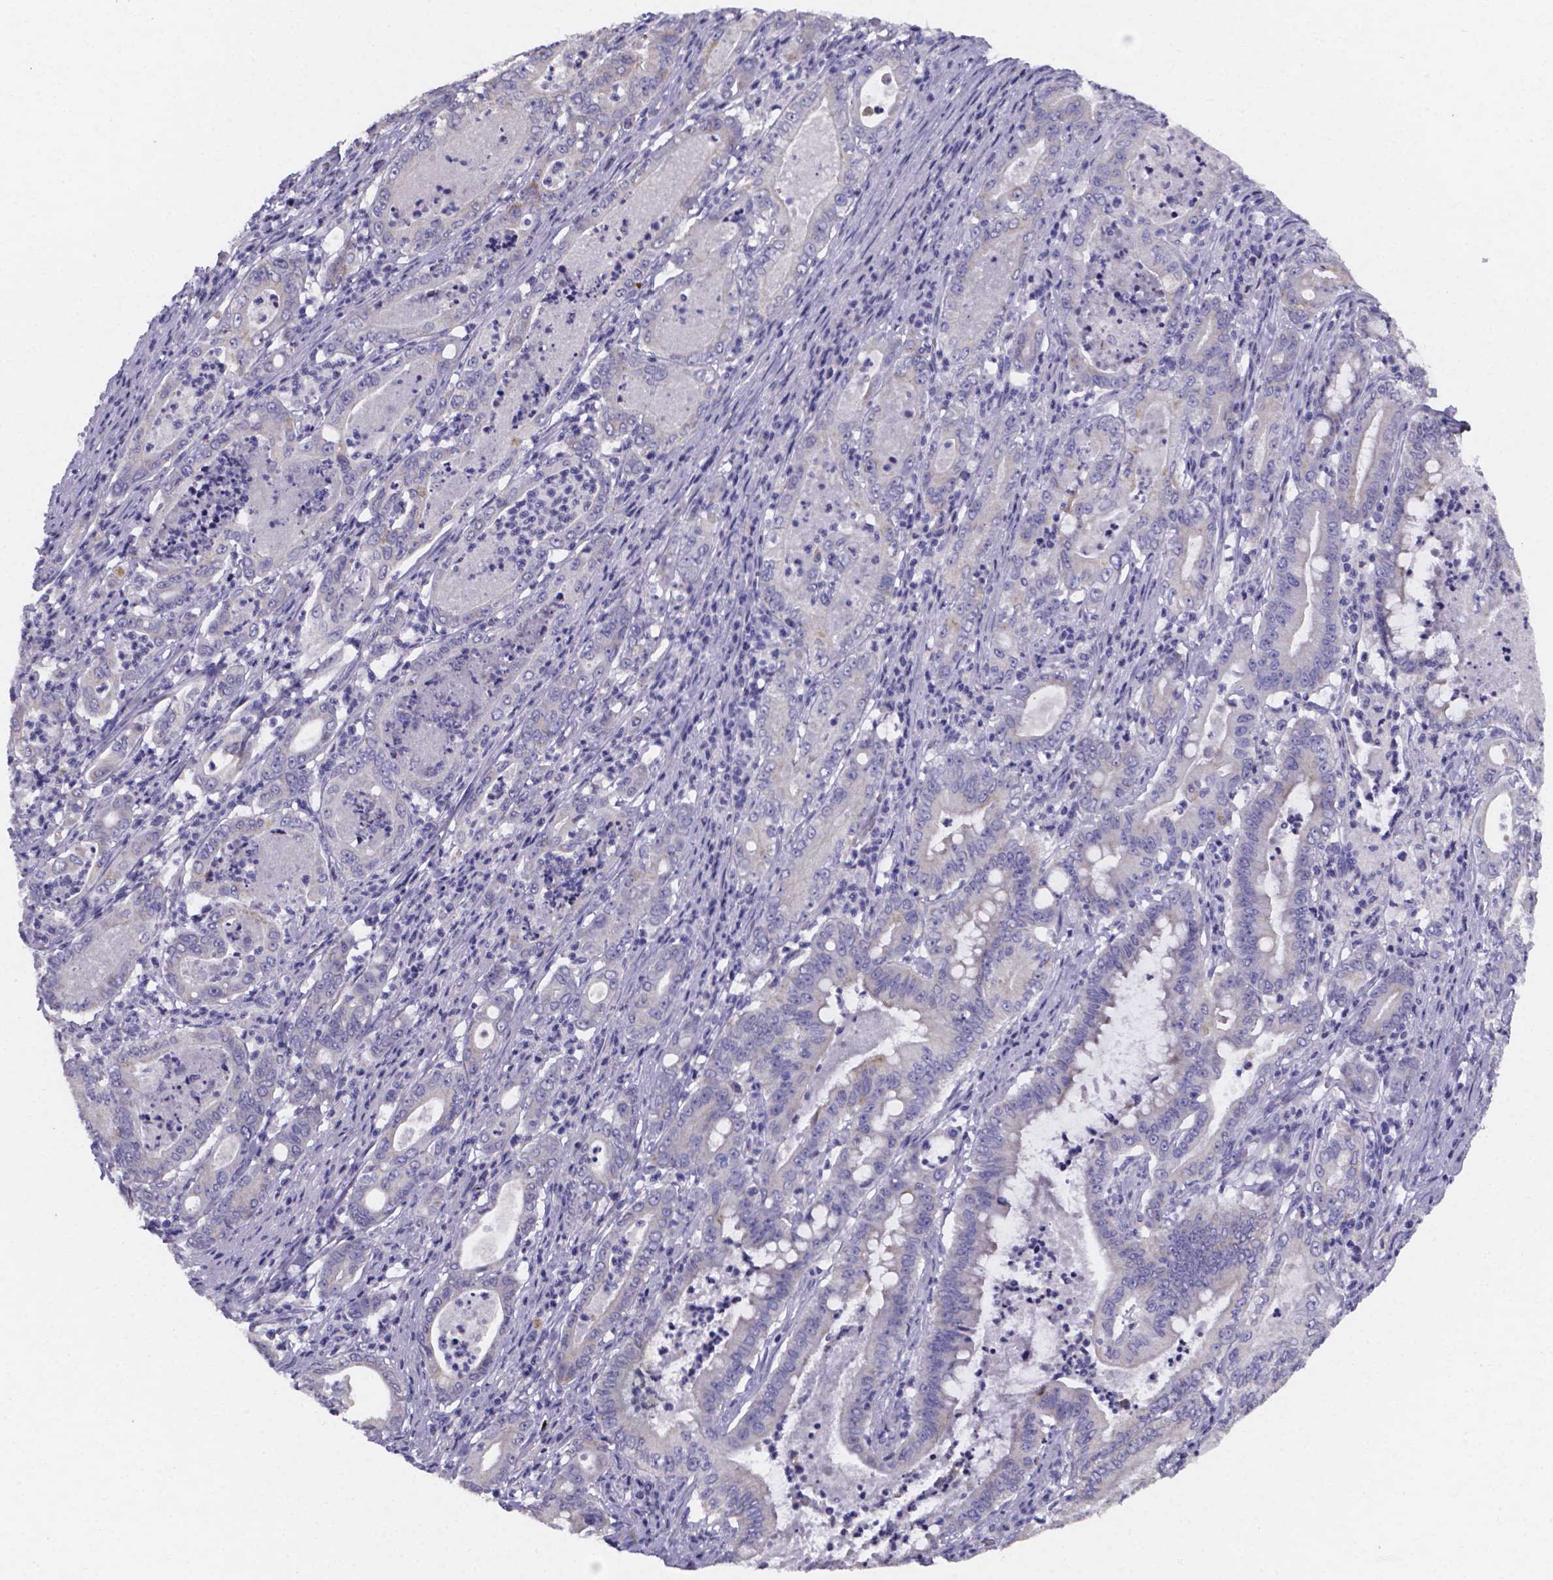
{"staining": {"intensity": "weak", "quantity": "<25%", "location": "cytoplasmic/membranous"}, "tissue": "pancreatic cancer", "cell_type": "Tumor cells", "image_type": "cancer", "snomed": [{"axis": "morphology", "description": "Adenocarcinoma, NOS"}, {"axis": "topography", "description": "Pancreas"}], "caption": "There is no significant staining in tumor cells of pancreatic cancer. (DAB immunohistochemistry (IHC) with hematoxylin counter stain).", "gene": "PAH", "patient": {"sex": "male", "age": 71}}